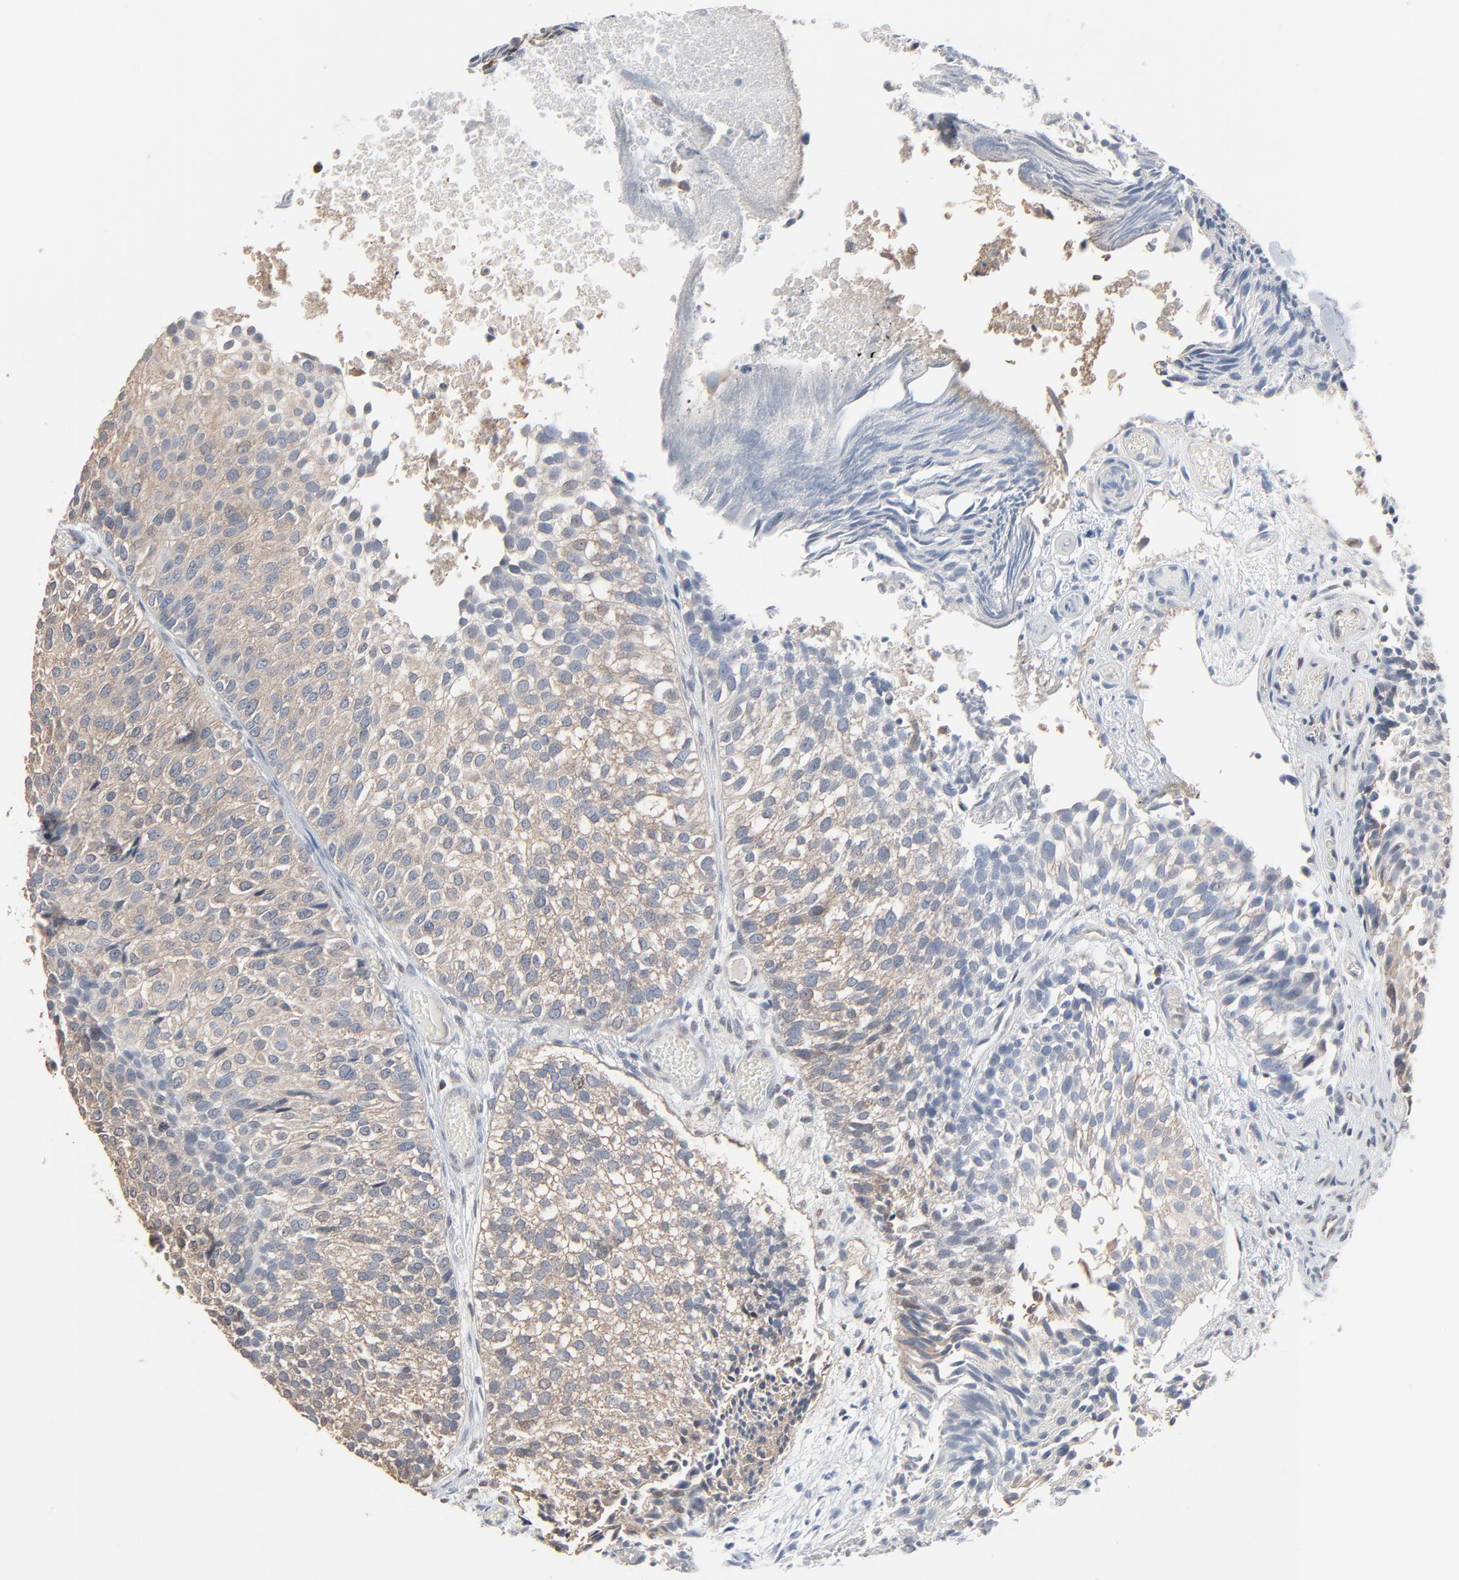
{"staining": {"intensity": "weak", "quantity": ">75%", "location": "cytoplasmic/membranous"}, "tissue": "urothelial cancer", "cell_type": "Tumor cells", "image_type": "cancer", "snomed": [{"axis": "morphology", "description": "Urothelial carcinoma, Low grade"}, {"axis": "topography", "description": "Urinary bladder"}], "caption": "Urothelial cancer stained with a brown dye shows weak cytoplasmic/membranous positive positivity in approximately >75% of tumor cells.", "gene": "CCT5", "patient": {"sex": "male", "age": 84}}